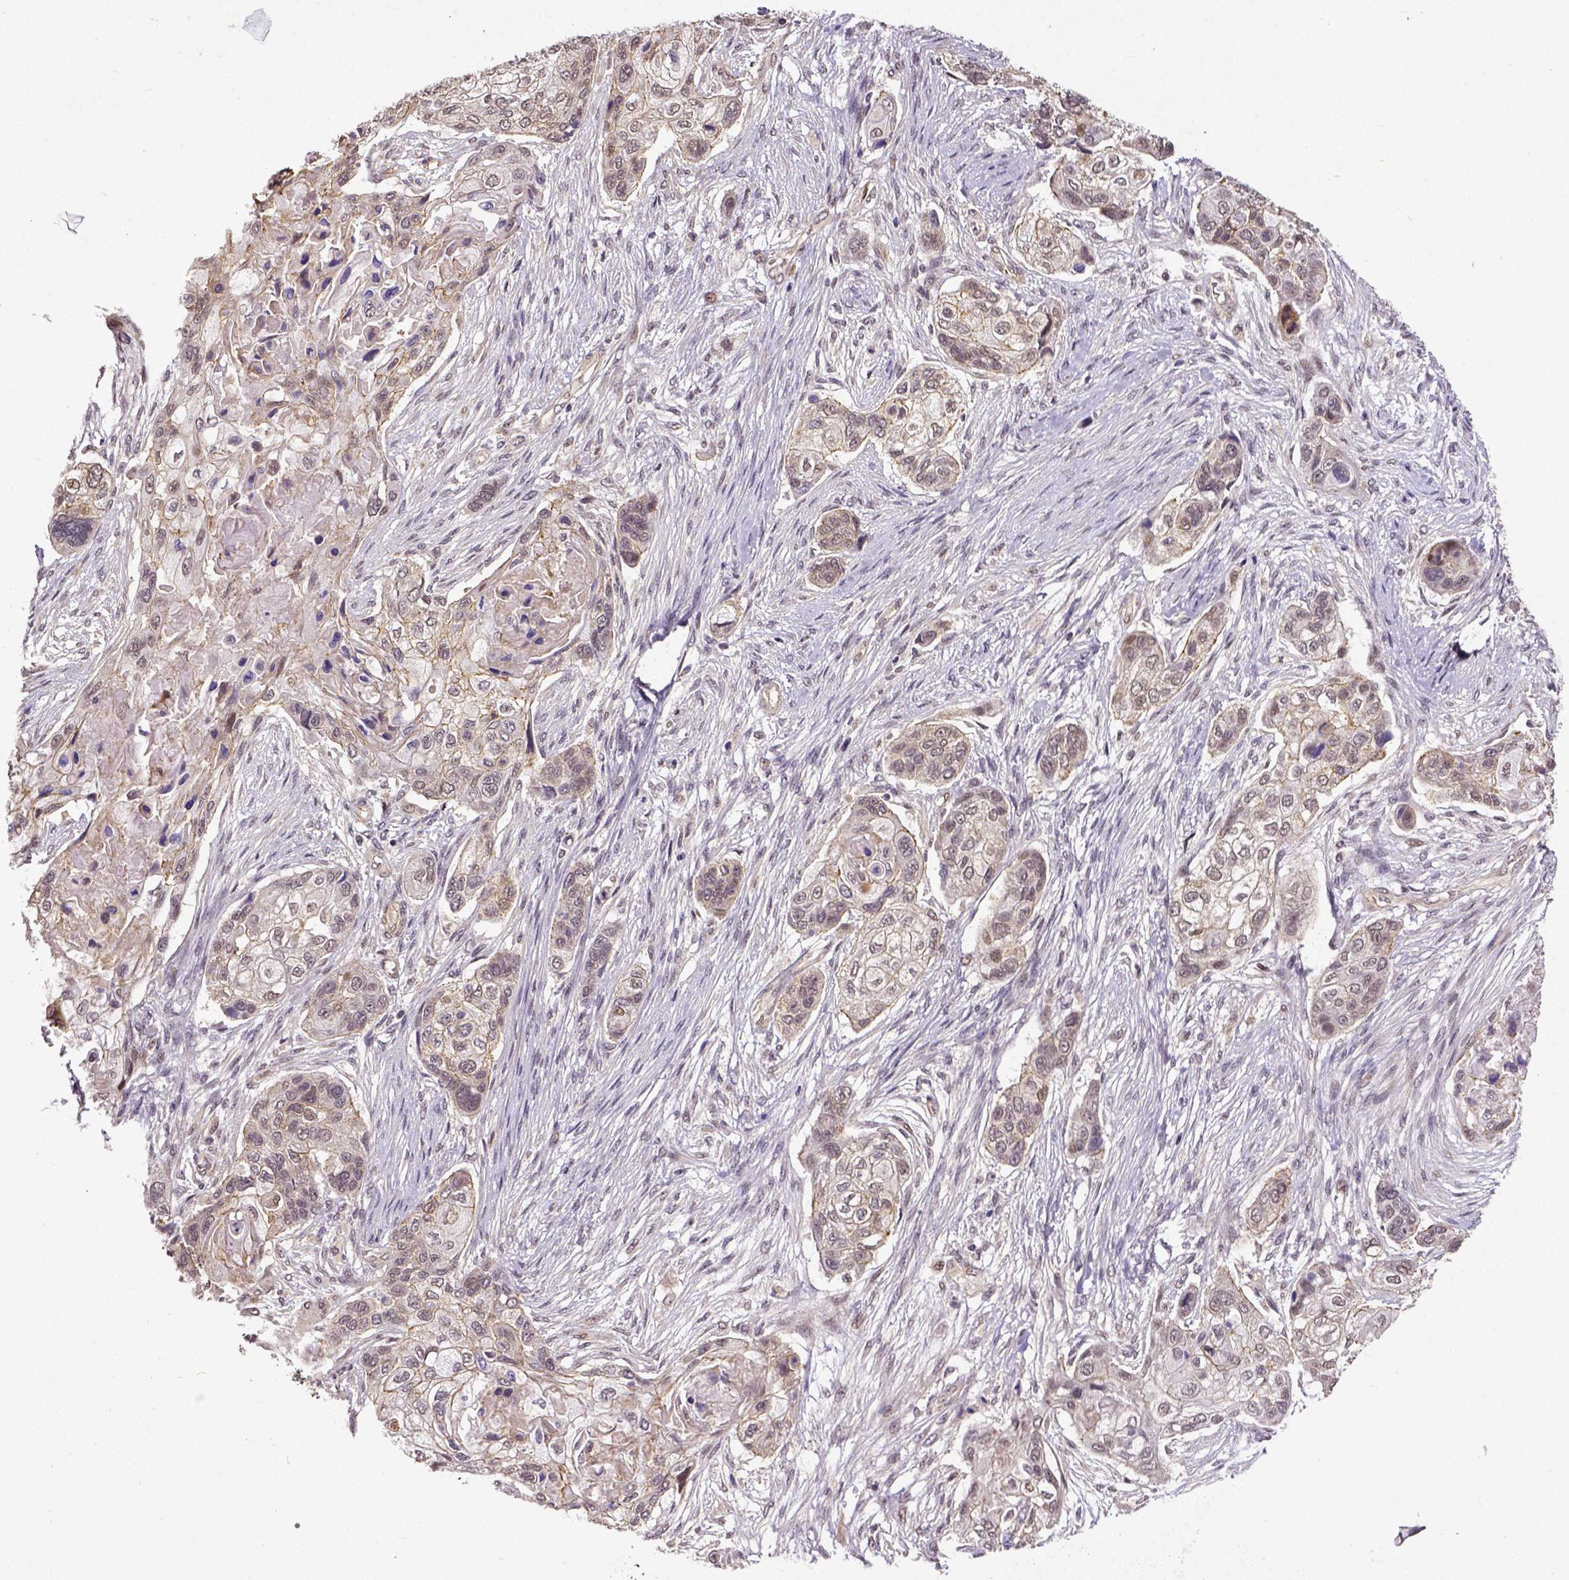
{"staining": {"intensity": "negative", "quantity": "none", "location": "none"}, "tissue": "lung cancer", "cell_type": "Tumor cells", "image_type": "cancer", "snomed": [{"axis": "morphology", "description": "Squamous cell carcinoma, NOS"}, {"axis": "topography", "description": "Lung"}], "caption": "Immunohistochemistry histopathology image of neoplastic tissue: lung cancer stained with DAB exhibits no significant protein expression in tumor cells.", "gene": "DICER1", "patient": {"sex": "male", "age": 69}}